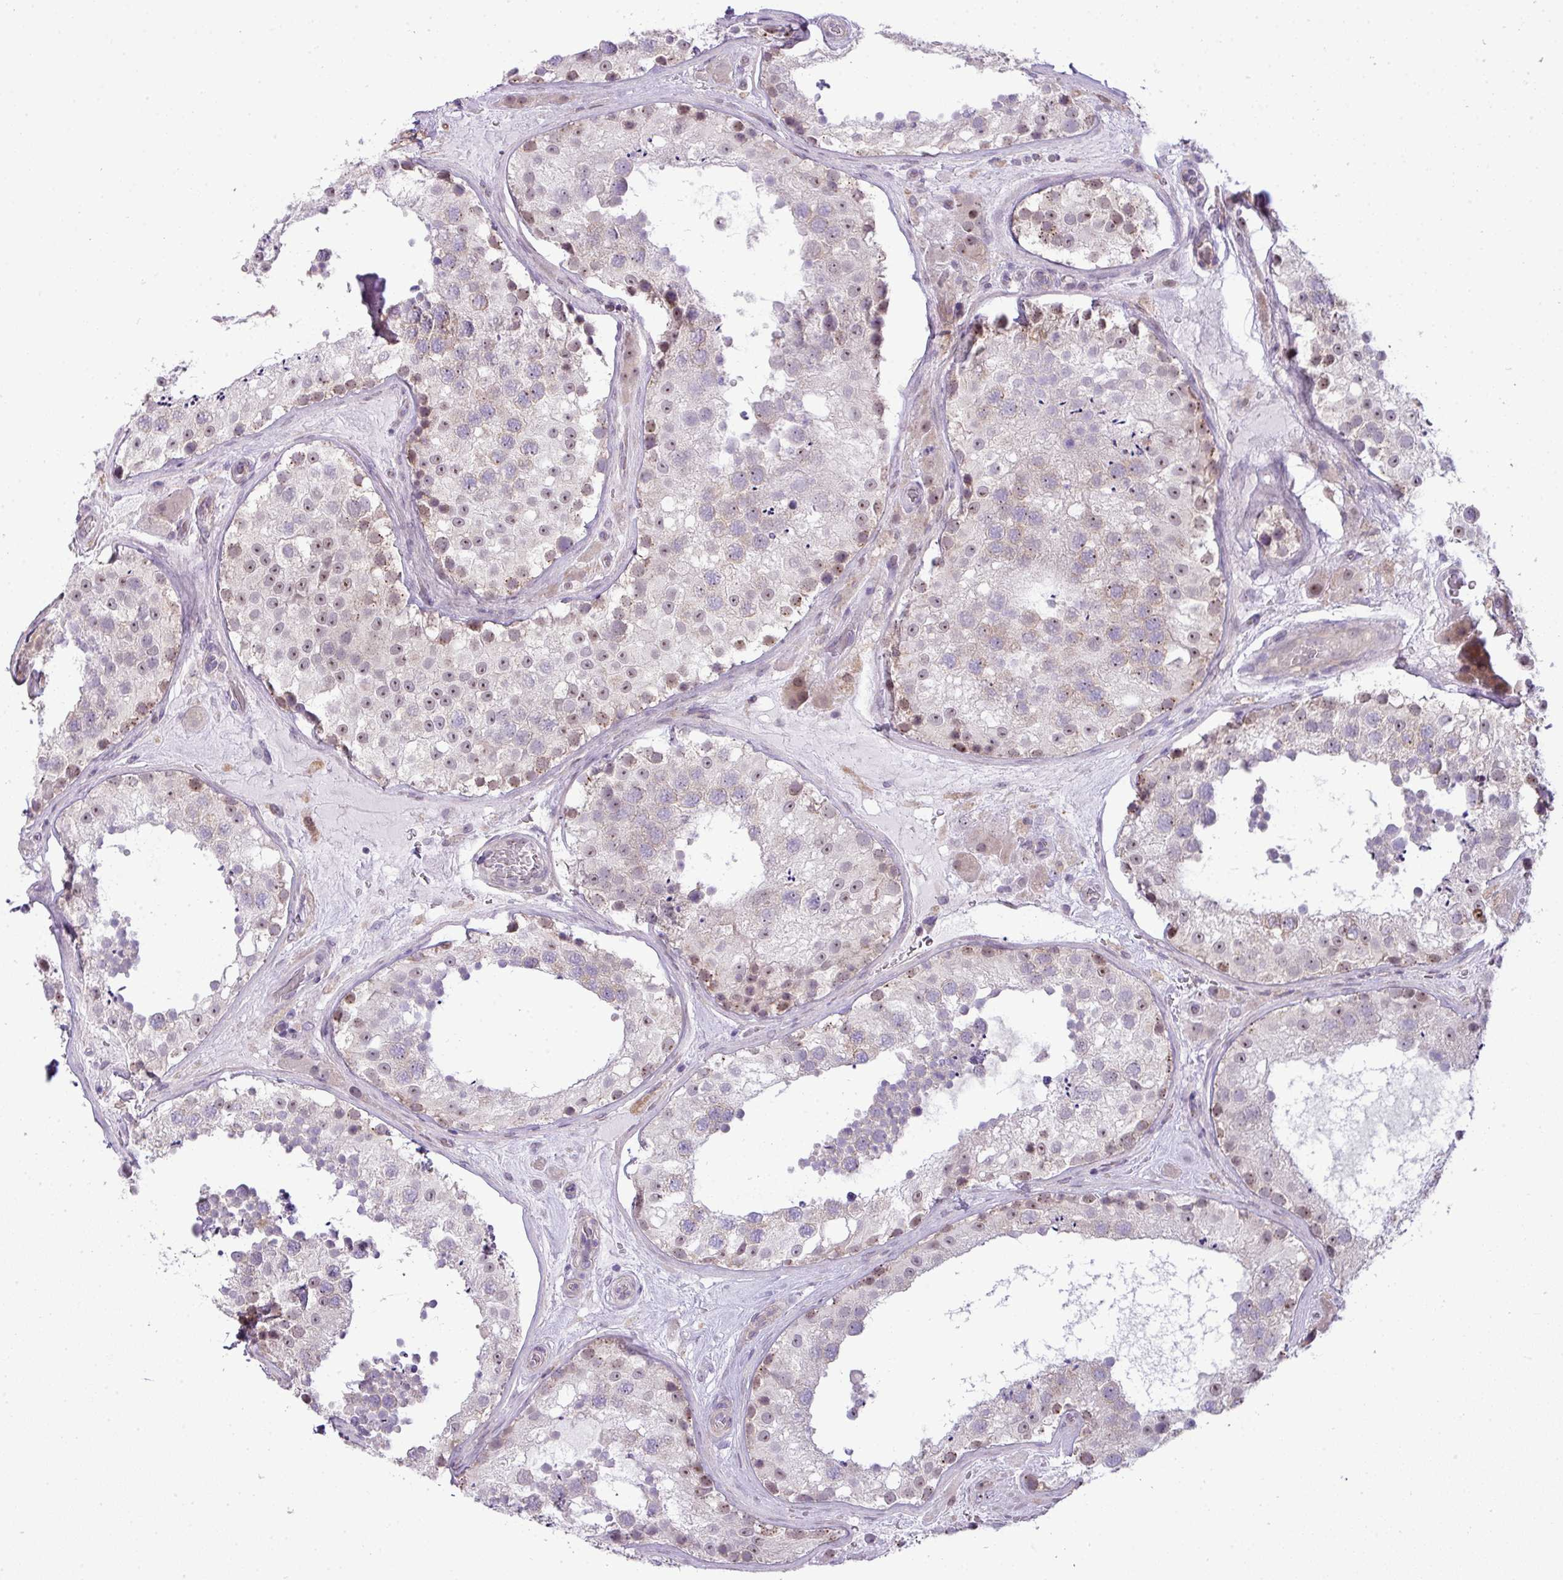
{"staining": {"intensity": "moderate", "quantity": "25%-75%", "location": "nuclear"}, "tissue": "testis", "cell_type": "Cells in seminiferous ducts", "image_type": "normal", "snomed": [{"axis": "morphology", "description": "Normal tissue, NOS"}, {"axis": "topography", "description": "Testis"}], "caption": "This is a micrograph of immunohistochemistry (IHC) staining of normal testis, which shows moderate staining in the nuclear of cells in seminiferous ducts.", "gene": "MAK16", "patient": {"sex": "male", "age": 26}}